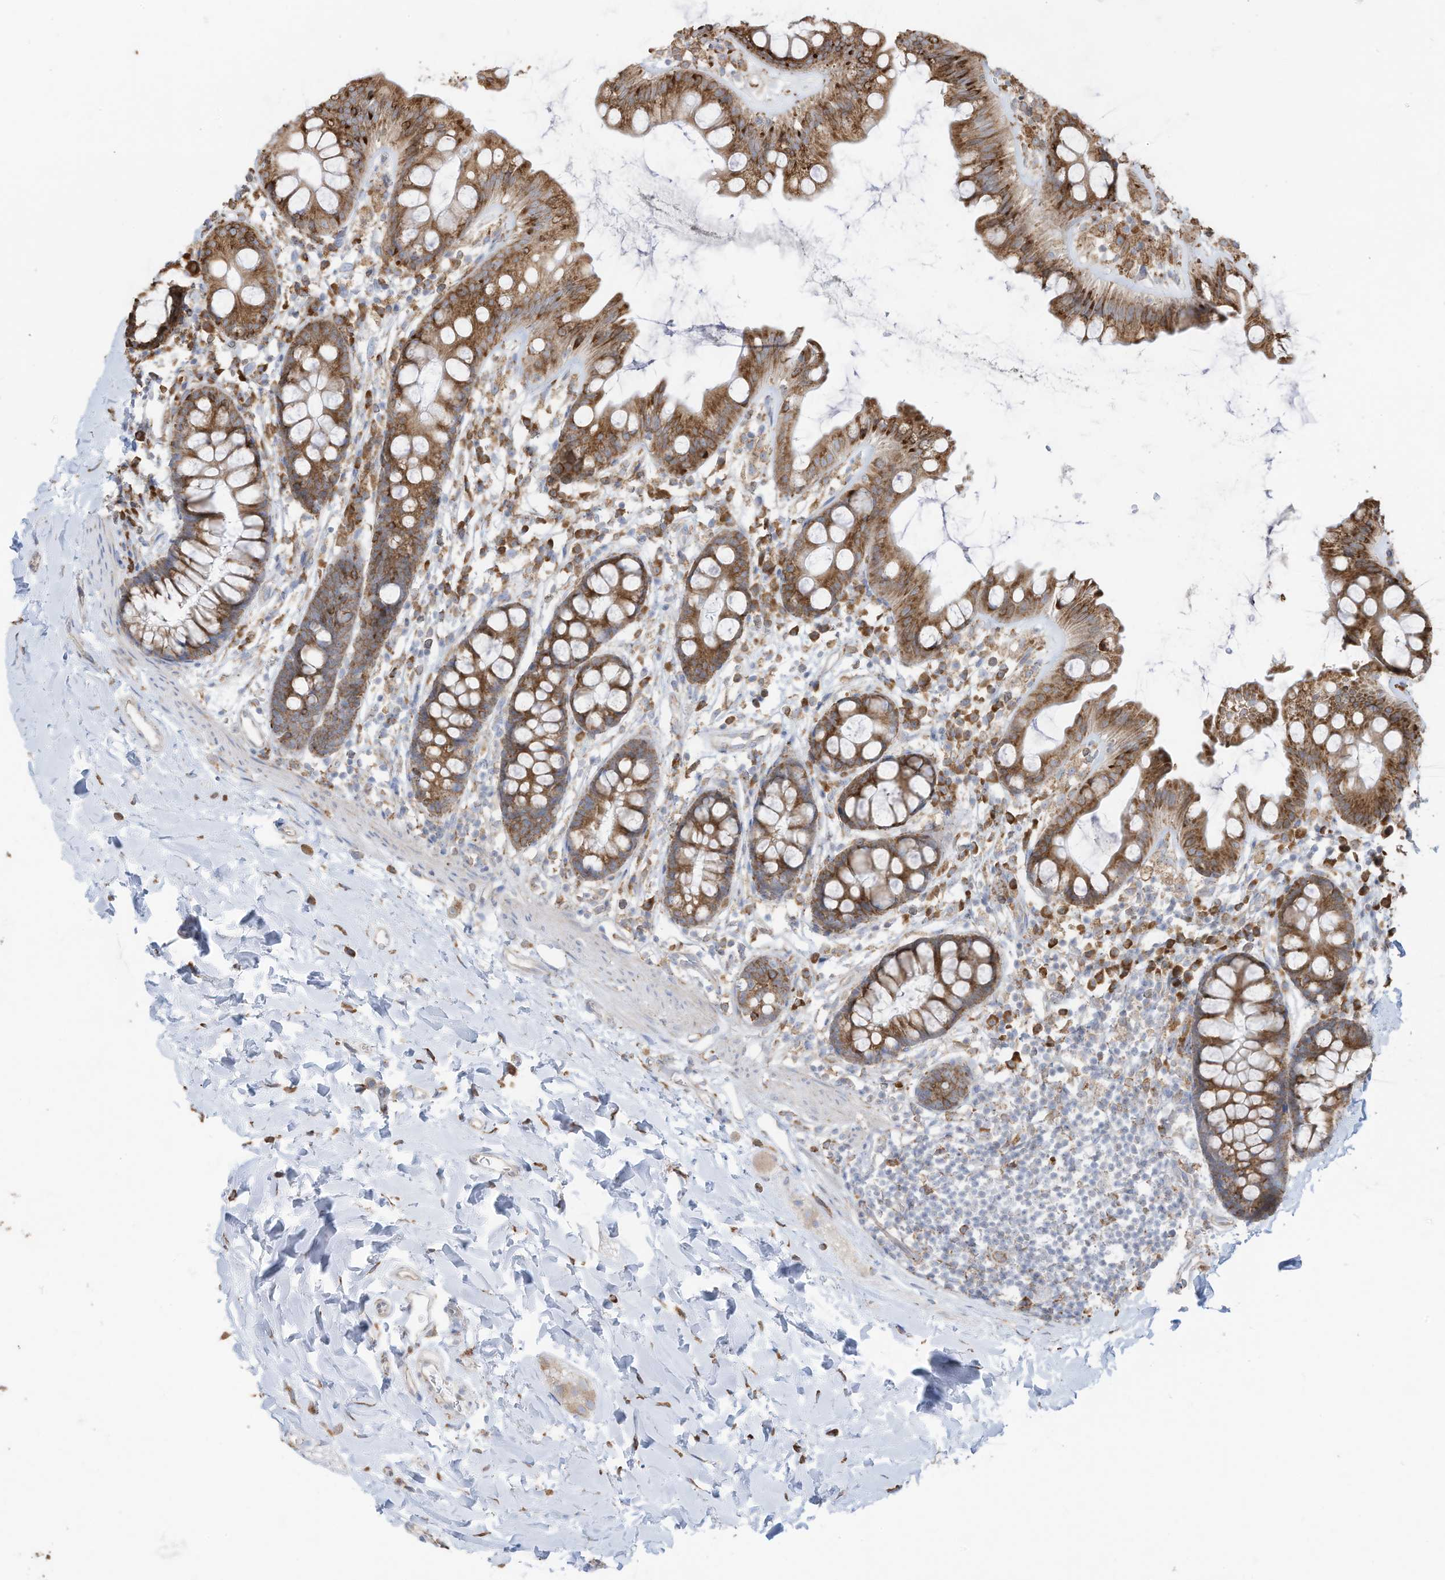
{"staining": {"intensity": "negative", "quantity": "none", "location": "none"}, "tissue": "colon", "cell_type": "Endothelial cells", "image_type": "normal", "snomed": [{"axis": "morphology", "description": "Normal tissue, NOS"}, {"axis": "topography", "description": "Colon"}], "caption": "Immunohistochemistry (IHC) photomicrograph of benign colon stained for a protein (brown), which shows no positivity in endothelial cells.", "gene": "ZNF354C", "patient": {"sex": "female", "age": 62}}